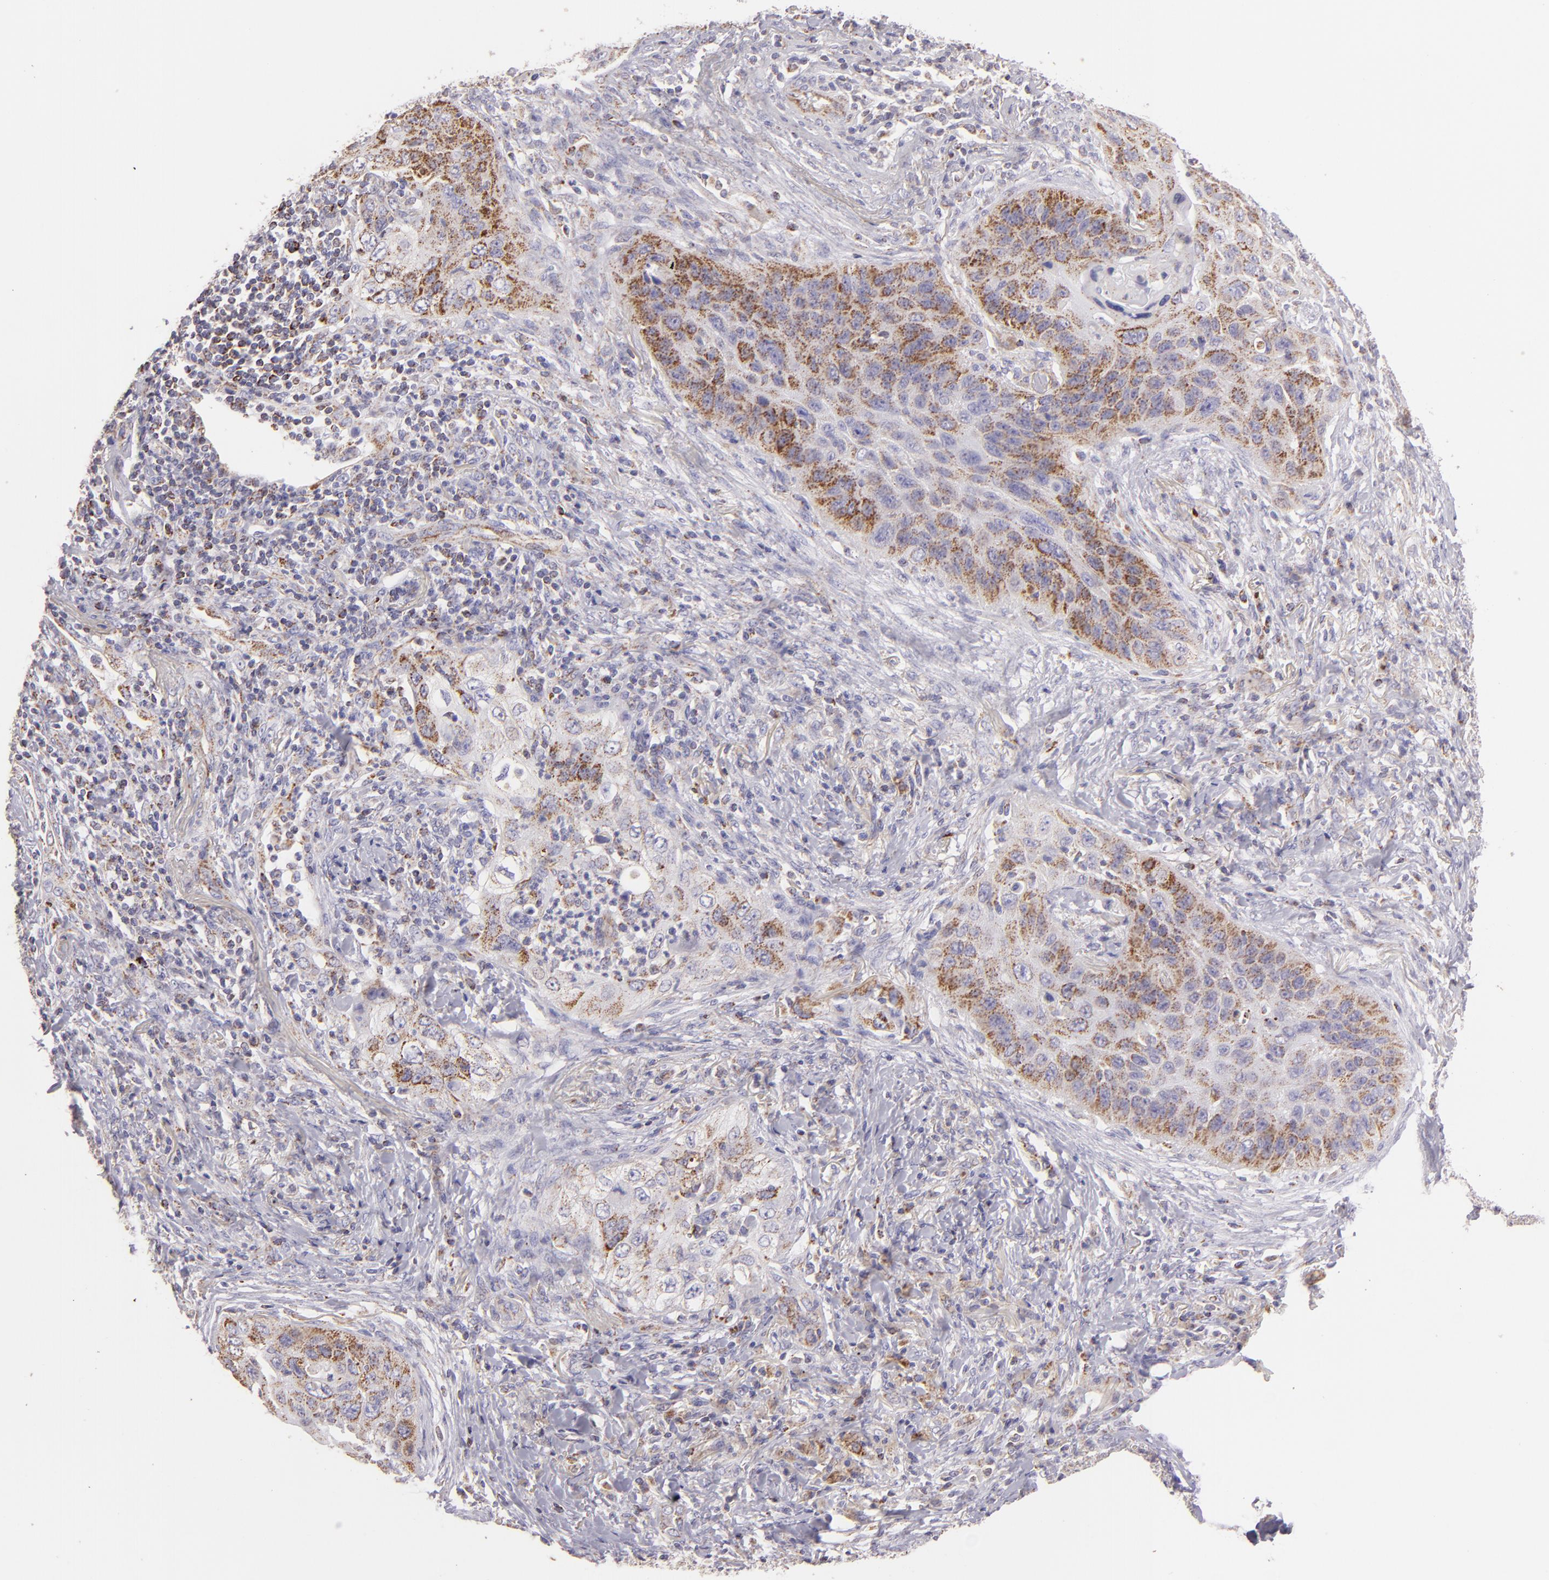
{"staining": {"intensity": "moderate", "quantity": ">75%", "location": "cytoplasmic/membranous"}, "tissue": "lung cancer", "cell_type": "Tumor cells", "image_type": "cancer", "snomed": [{"axis": "morphology", "description": "Squamous cell carcinoma, NOS"}, {"axis": "topography", "description": "Lung"}], "caption": "Immunohistochemistry (IHC) (DAB) staining of lung cancer (squamous cell carcinoma) exhibits moderate cytoplasmic/membranous protein expression in approximately >75% of tumor cells.", "gene": "HSPD1", "patient": {"sex": "female", "age": 67}}